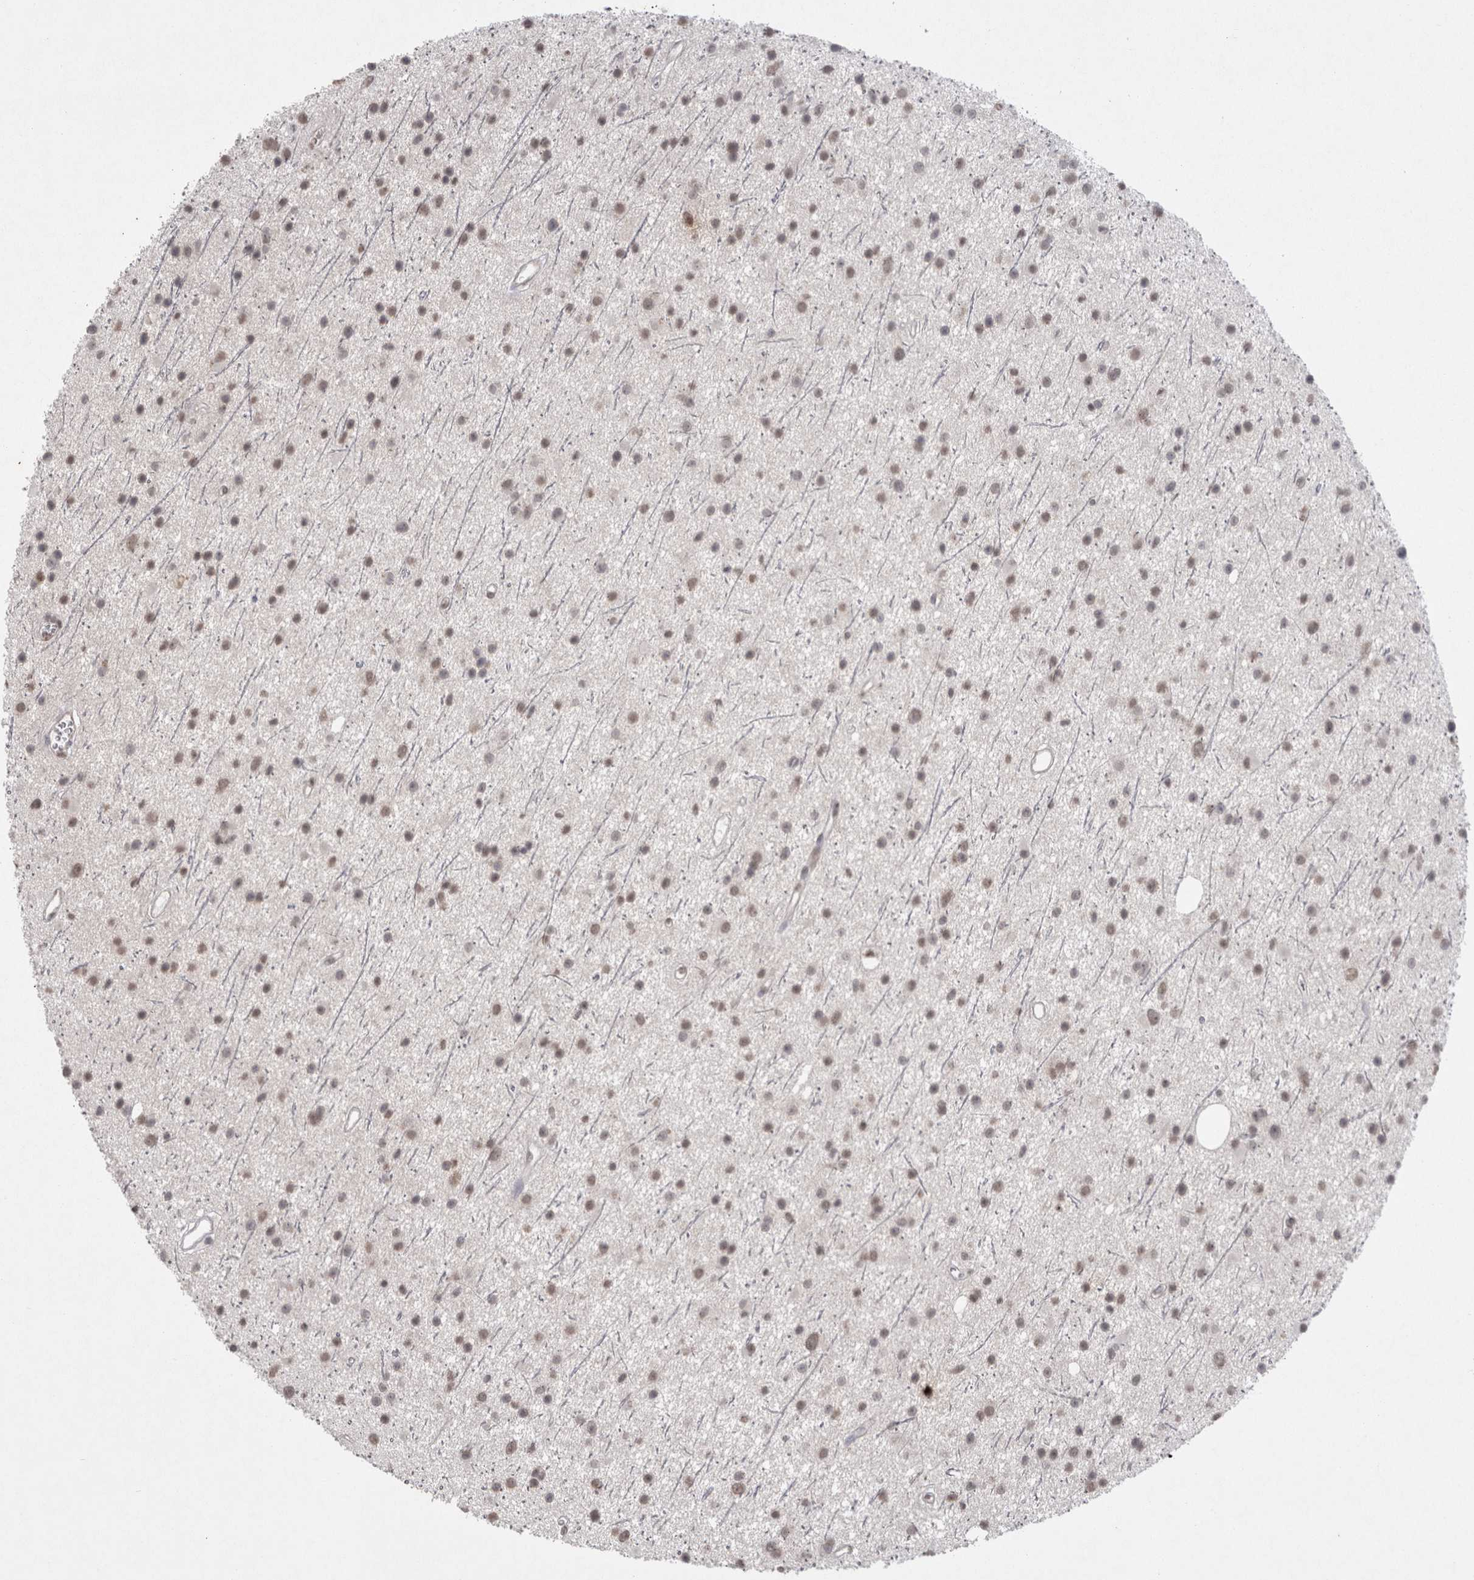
{"staining": {"intensity": "weak", "quantity": ">75%", "location": "nuclear"}, "tissue": "glioma", "cell_type": "Tumor cells", "image_type": "cancer", "snomed": [{"axis": "morphology", "description": "Glioma, malignant, Low grade"}, {"axis": "topography", "description": "Cerebral cortex"}], "caption": "Immunohistochemical staining of low-grade glioma (malignant) reveals weak nuclear protein expression in about >75% of tumor cells.", "gene": "DDX4", "patient": {"sex": "female", "age": 39}}